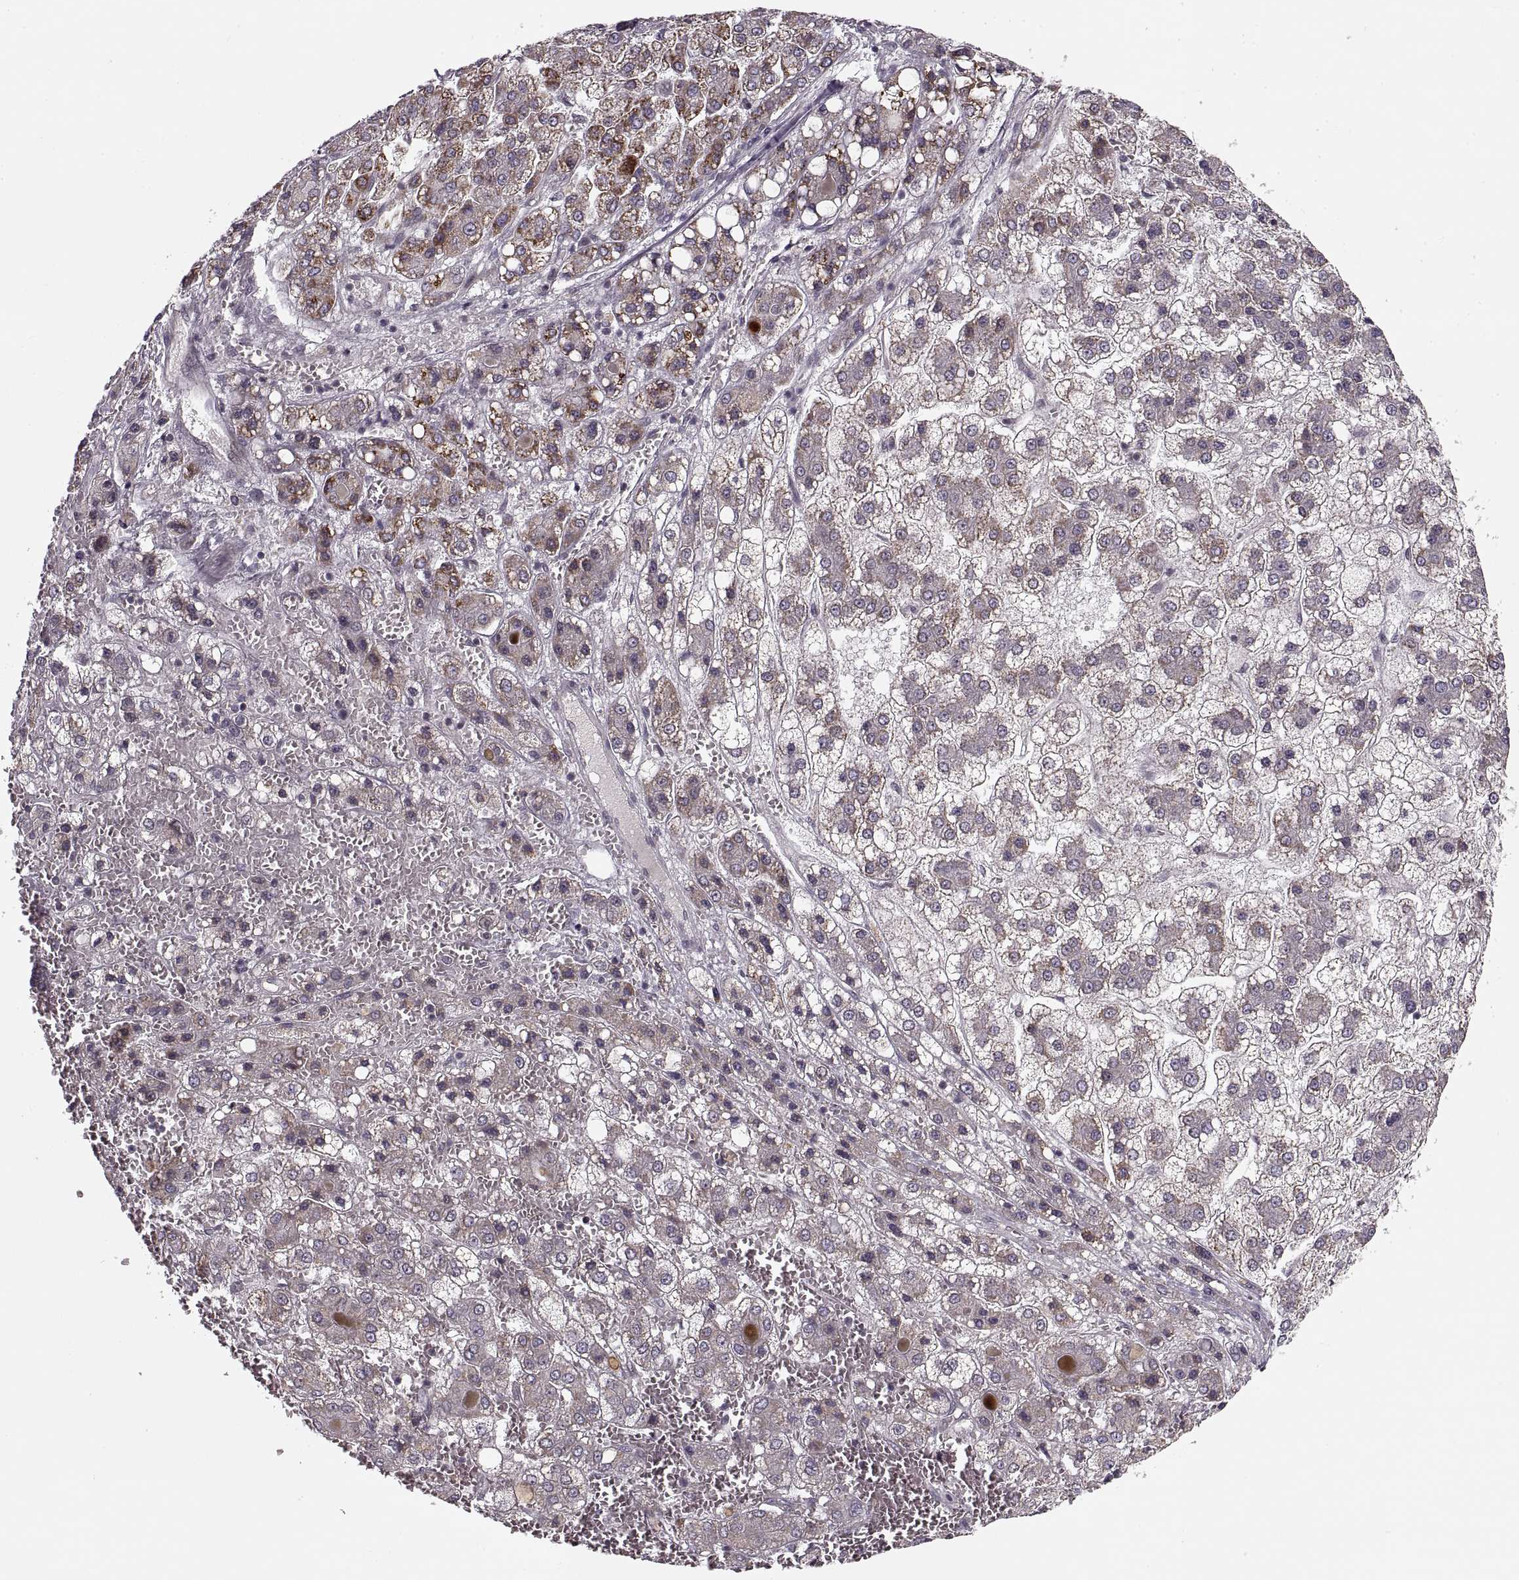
{"staining": {"intensity": "strong", "quantity": "<25%", "location": "cytoplasmic/membranous"}, "tissue": "liver cancer", "cell_type": "Tumor cells", "image_type": "cancer", "snomed": [{"axis": "morphology", "description": "Carcinoma, Hepatocellular, NOS"}, {"axis": "topography", "description": "Liver"}], "caption": "This is a photomicrograph of immunohistochemistry staining of liver cancer (hepatocellular carcinoma), which shows strong staining in the cytoplasmic/membranous of tumor cells.", "gene": "ASIC3", "patient": {"sex": "male", "age": 73}}